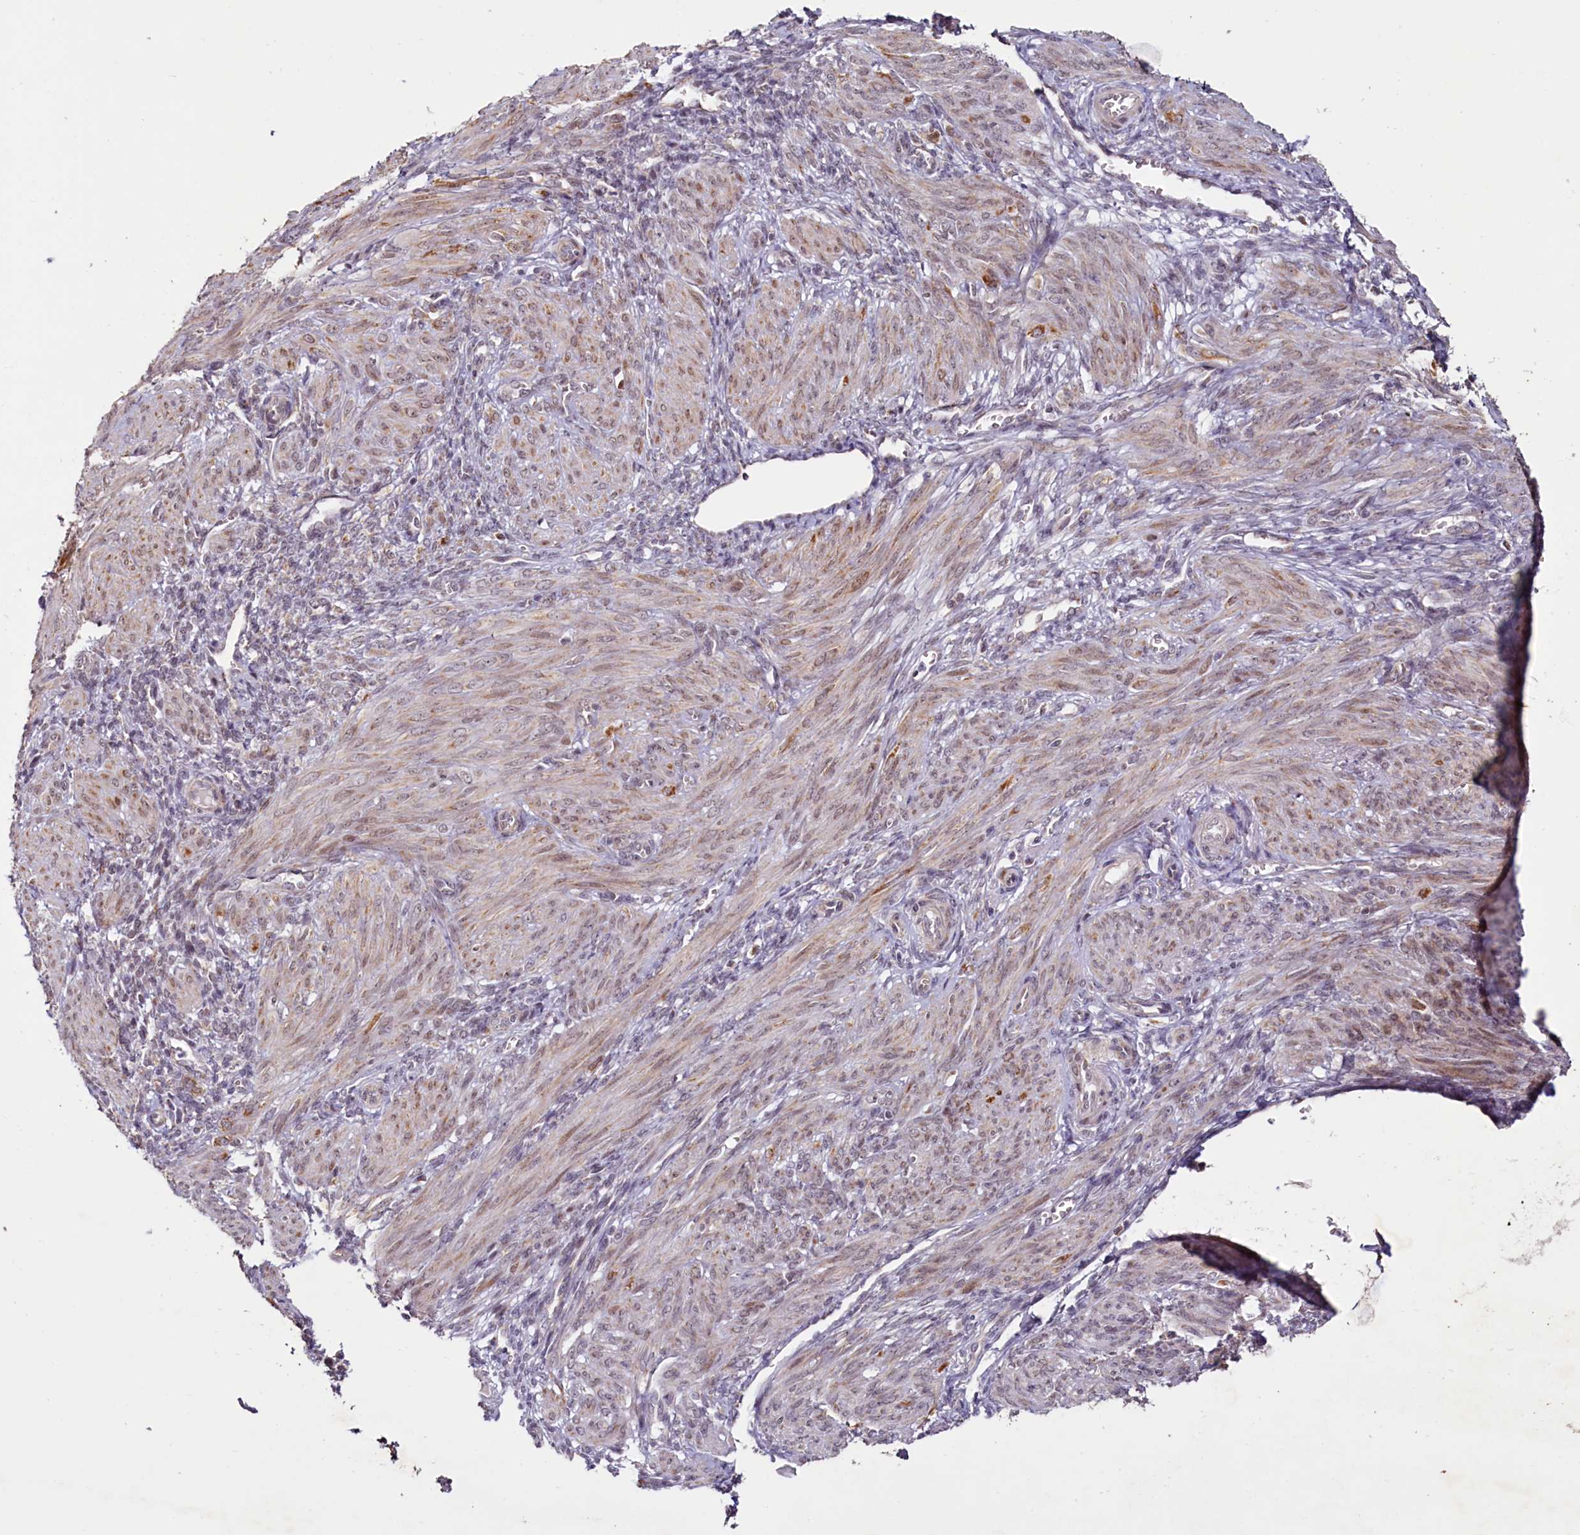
{"staining": {"intensity": "moderate", "quantity": ">75%", "location": "cytoplasmic/membranous,nuclear"}, "tissue": "smooth muscle", "cell_type": "Smooth muscle cells", "image_type": "normal", "snomed": [{"axis": "morphology", "description": "Normal tissue, NOS"}, {"axis": "topography", "description": "Smooth muscle"}], "caption": "Immunohistochemistry photomicrograph of normal smooth muscle: smooth muscle stained using IHC shows medium levels of moderate protein expression localized specifically in the cytoplasmic/membranous,nuclear of smooth muscle cells, appearing as a cytoplasmic/membranous,nuclear brown color.", "gene": "PDE6D", "patient": {"sex": "female", "age": 39}}